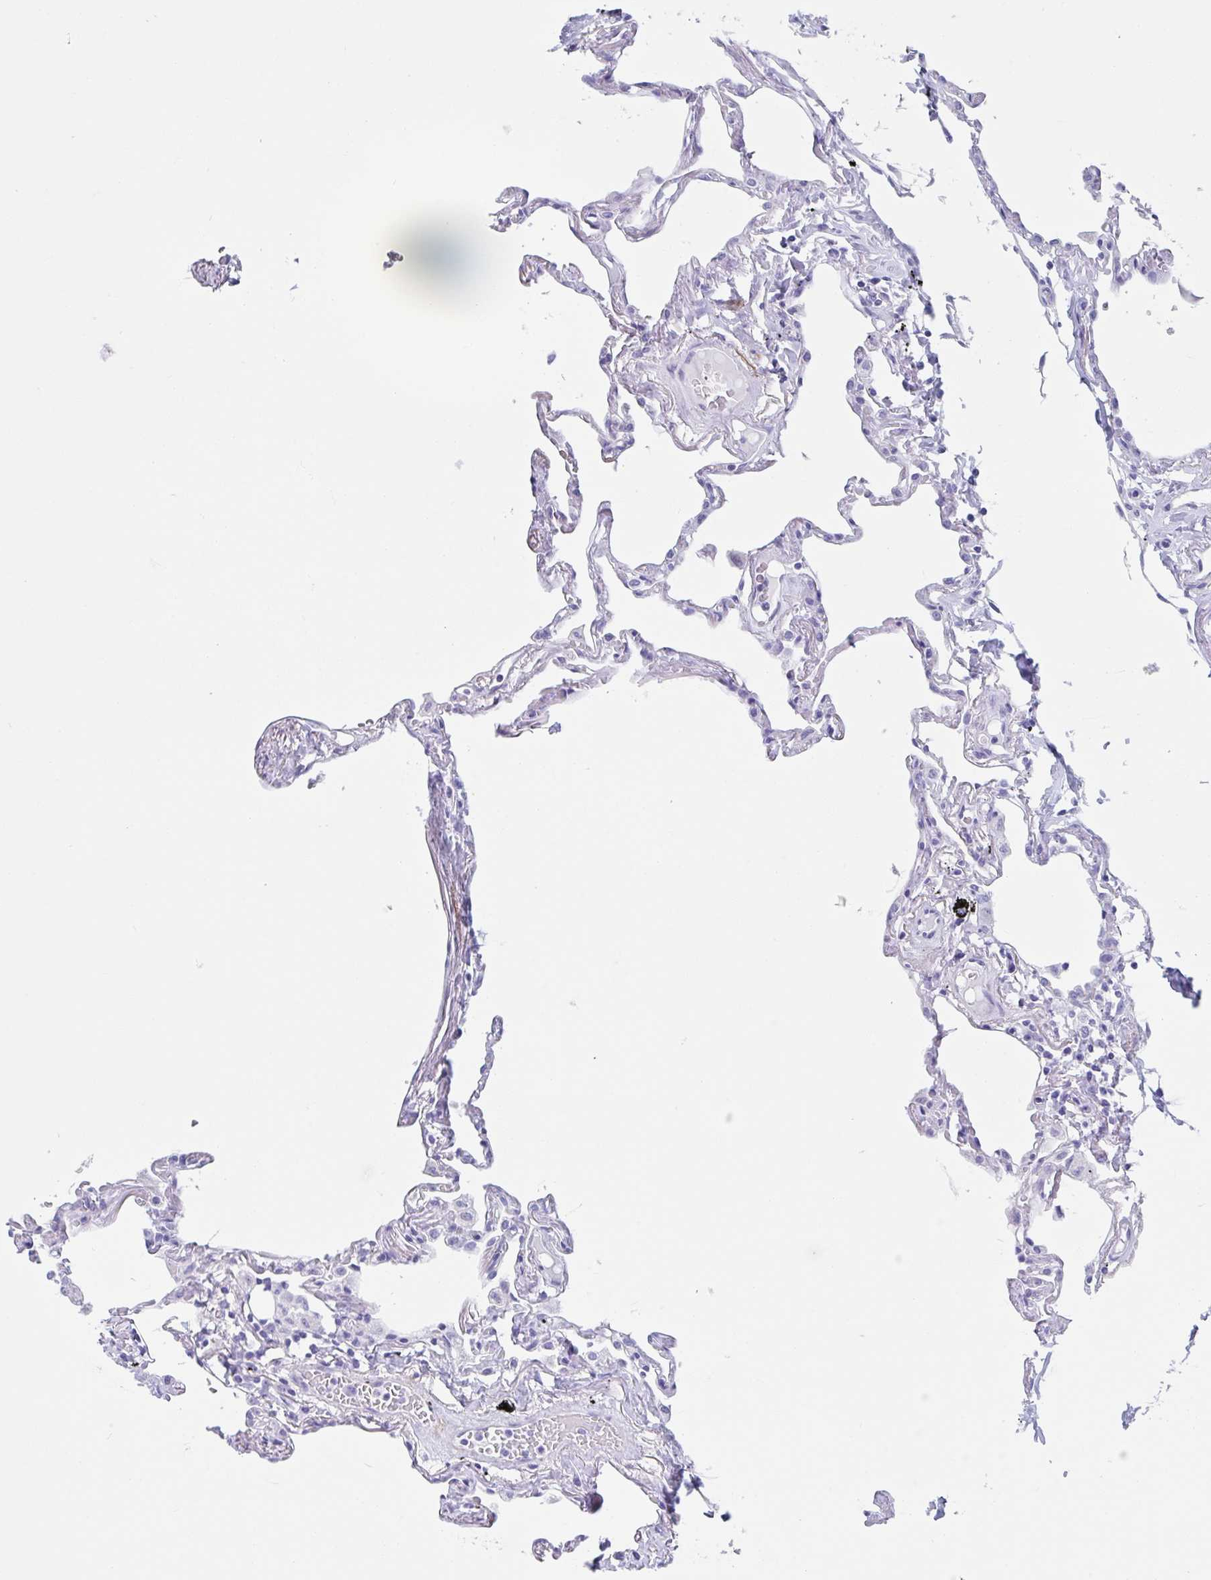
{"staining": {"intensity": "negative", "quantity": "none", "location": "none"}, "tissue": "lung", "cell_type": "Alveolar cells", "image_type": "normal", "snomed": [{"axis": "morphology", "description": "Normal tissue, NOS"}, {"axis": "topography", "description": "Lung"}], "caption": "Image shows no protein staining in alveolar cells of unremarkable lung.", "gene": "CPTP", "patient": {"sex": "female", "age": 67}}